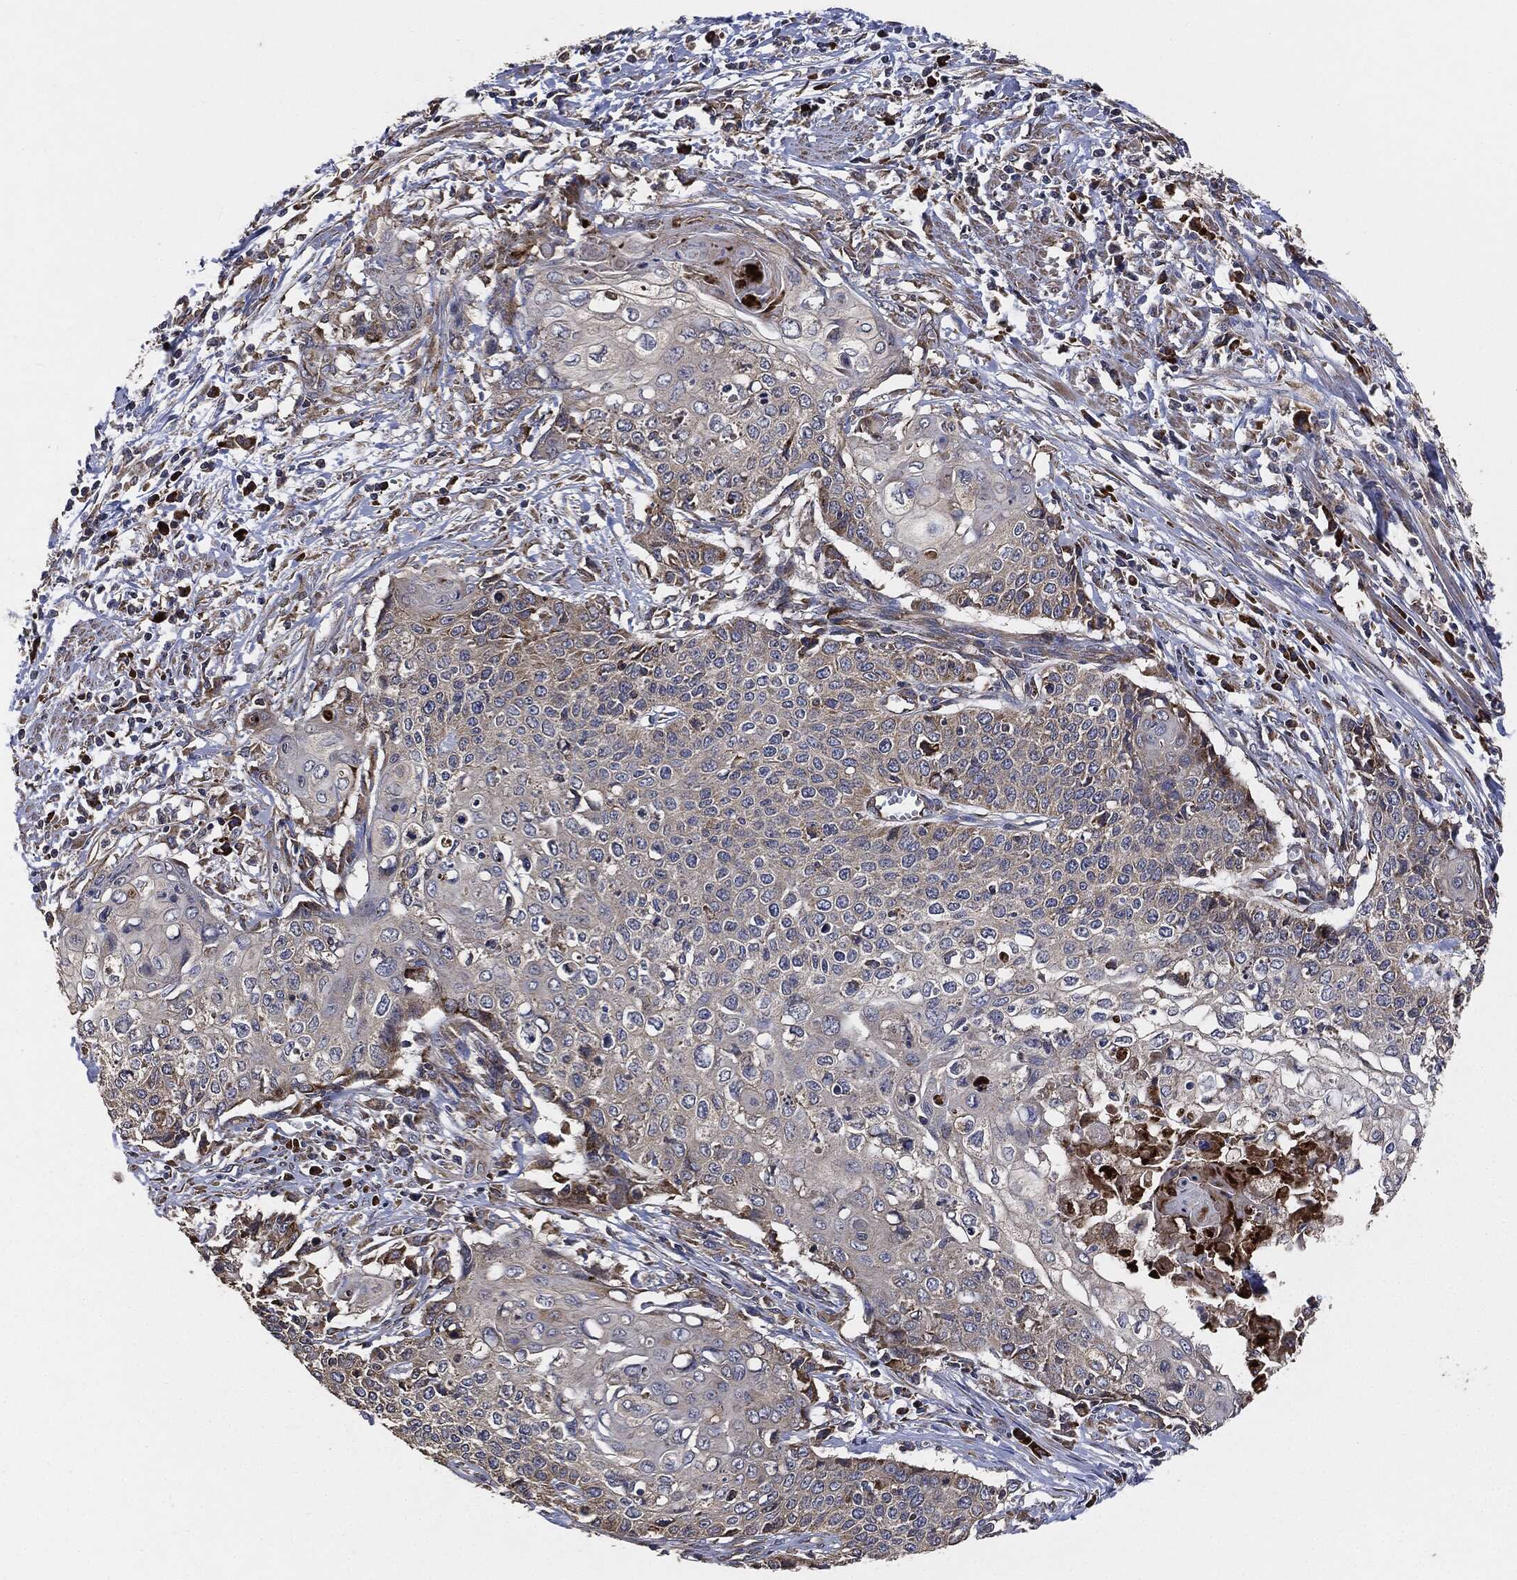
{"staining": {"intensity": "moderate", "quantity": "<25%", "location": "cytoplasmic/membranous"}, "tissue": "cervical cancer", "cell_type": "Tumor cells", "image_type": "cancer", "snomed": [{"axis": "morphology", "description": "Squamous cell carcinoma, NOS"}, {"axis": "topography", "description": "Cervix"}], "caption": "This image demonstrates cervical squamous cell carcinoma stained with IHC to label a protein in brown. The cytoplasmic/membranous of tumor cells show moderate positivity for the protein. Nuclei are counter-stained blue.", "gene": "STK3", "patient": {"sex": "female", "age": 39}}